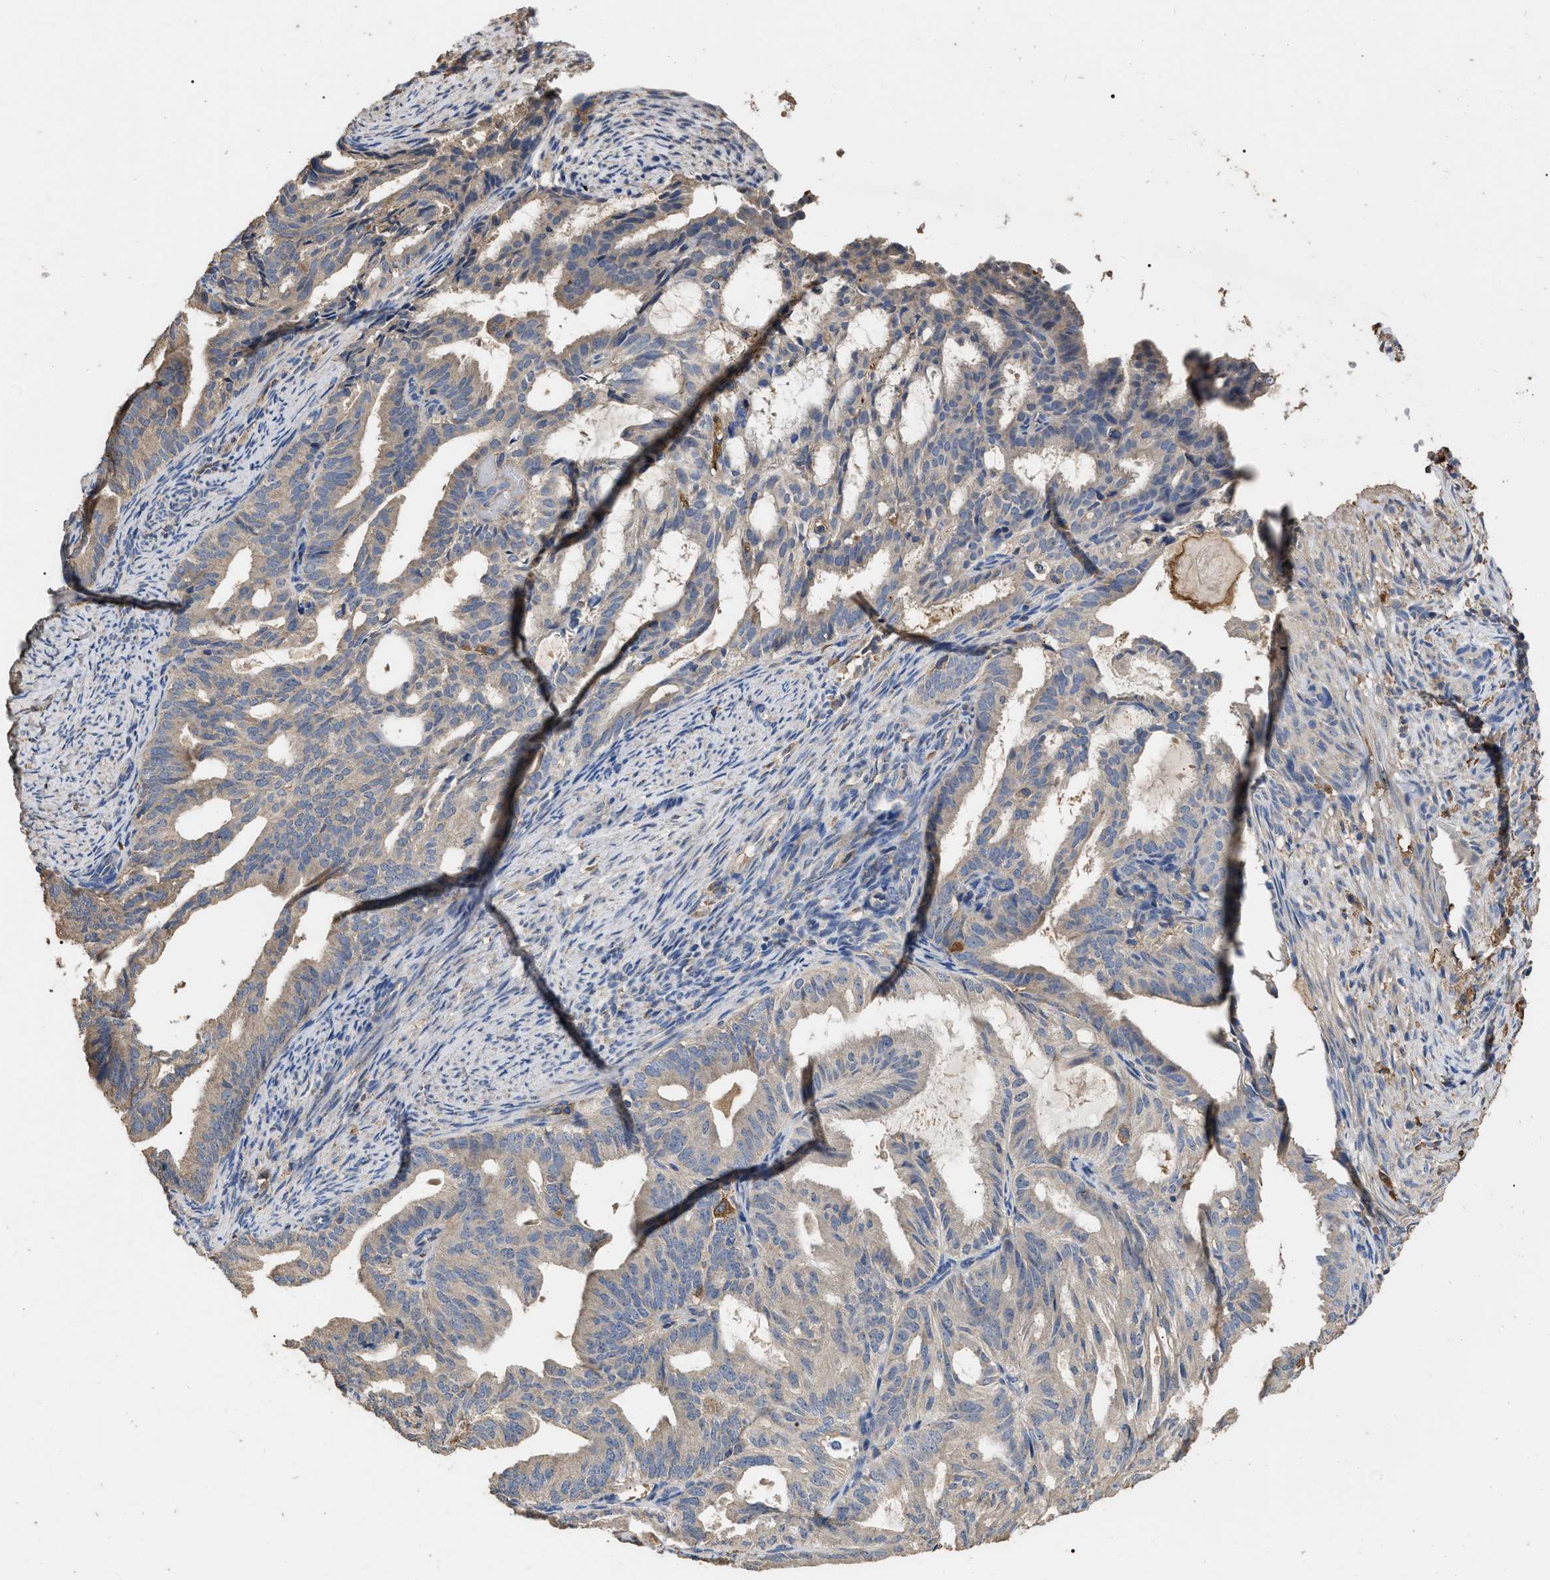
{"staining": {"intensity": "weak", "quantity": "<25%", "location": "cytoplasmic/membranous"}, "tissue": "endometrial cancer", "cell_type": "Tumor cells", "image_type": "cancer", "snomed": [{"axis": "morphology", "description": "Adenocarcinoma, NOS"}, {"axis": "topography", "description": "Endometrium"}], "caption": "The histopathology image exhibits no staining of tumor cells in endometrial adenocarcinoma. (DAB immunohistochemistry (IHC), high magnification).", "gene": "GPR179", "patient": {"sex": "female", "age": 58}}